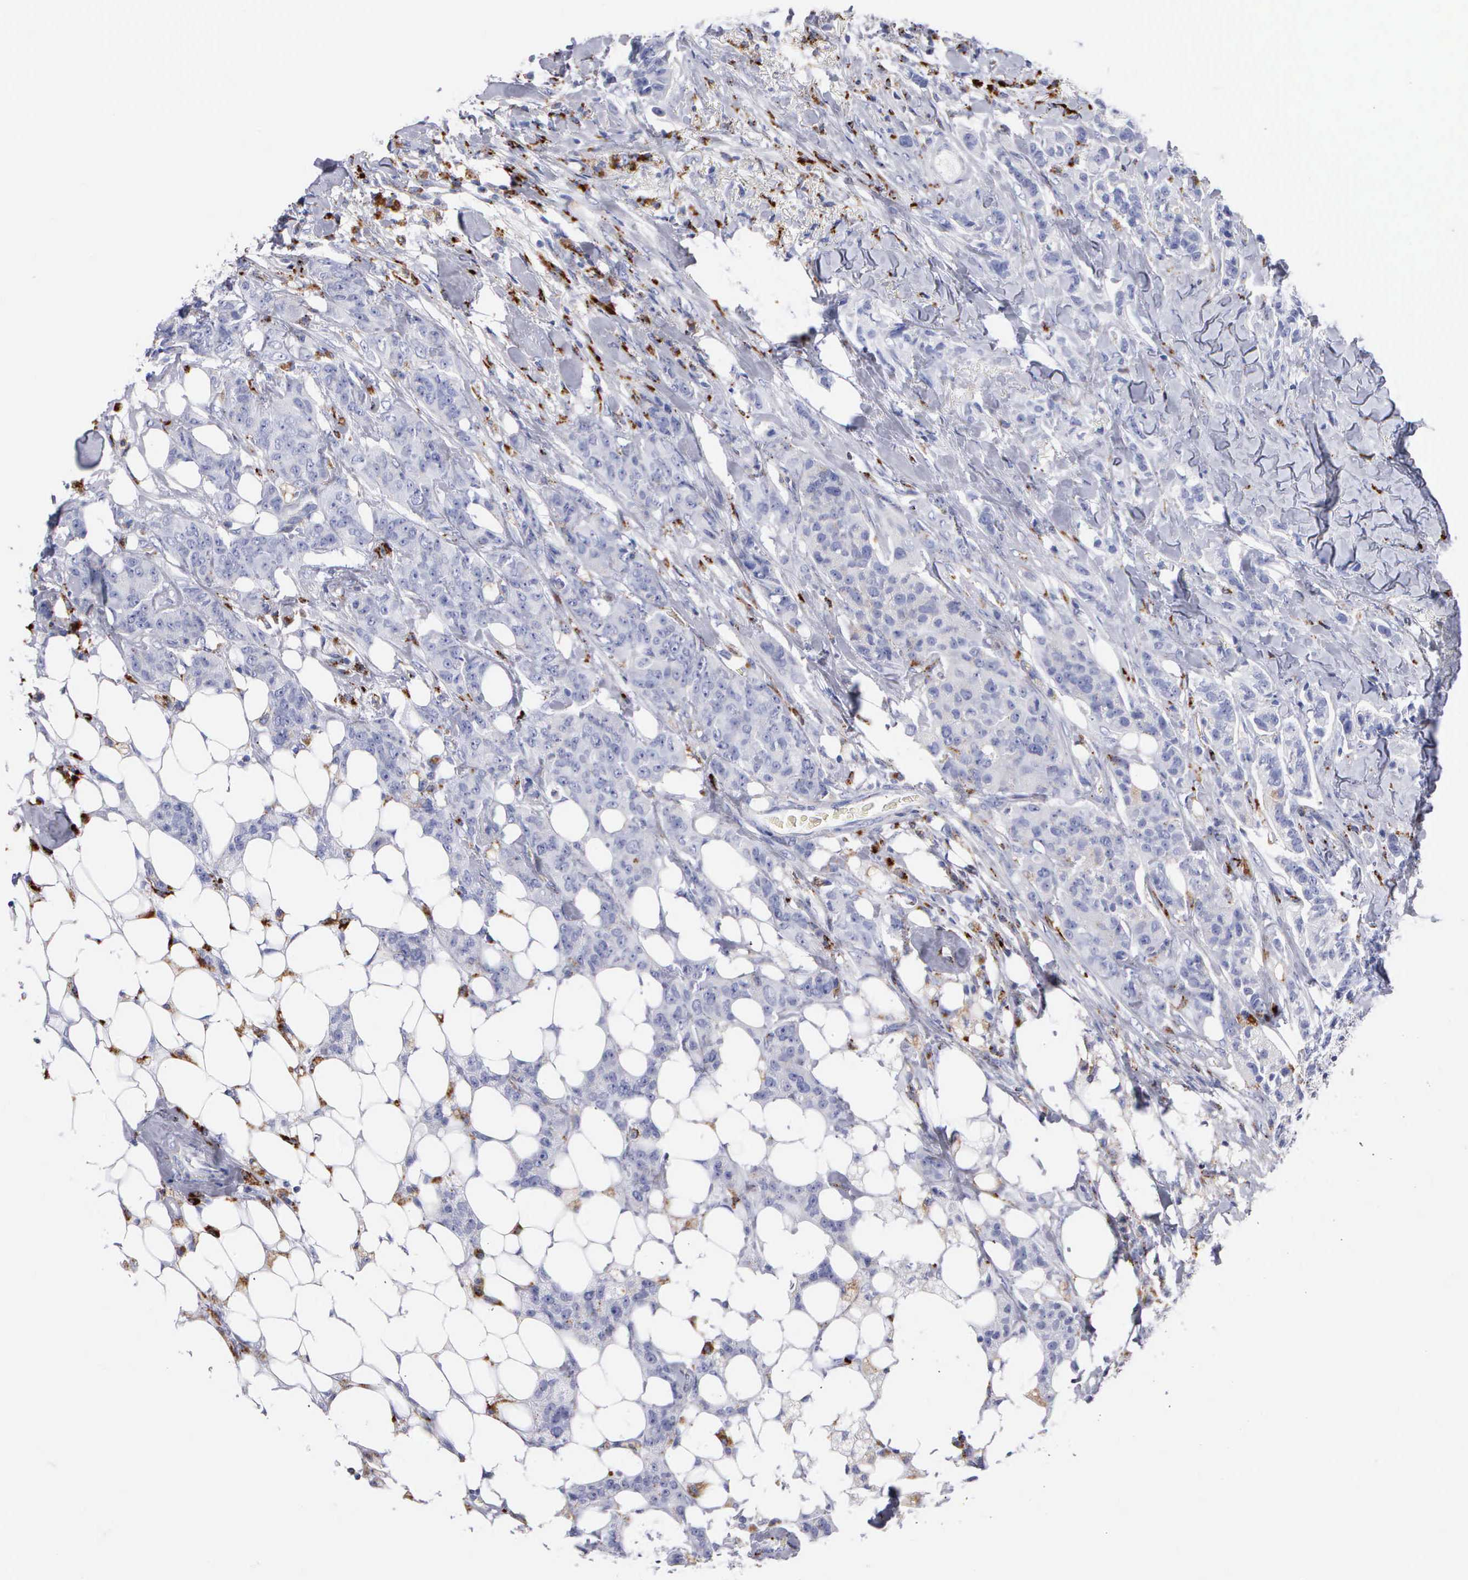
{"staining": {"intensity": "moderate", "quantity": "<25%", "location": "cytoplasmic/membranous"}, "tissue": "breast cancer", "cell_type": "Tumor cells", "image_type": "cancer", "snomed": [{"axis": "morphology", "description": "Duct carcinoma"}, {"axis": "topography", "description": "Breast"}], "caption": "Breast cancer tissue displays moderate cytoplasmic/membranous staining in approximately <25% of tumor cells, visualized by immunohistochemistry.", "gene": "CTSH", "patient": {"sex": "female", "age": 40}}